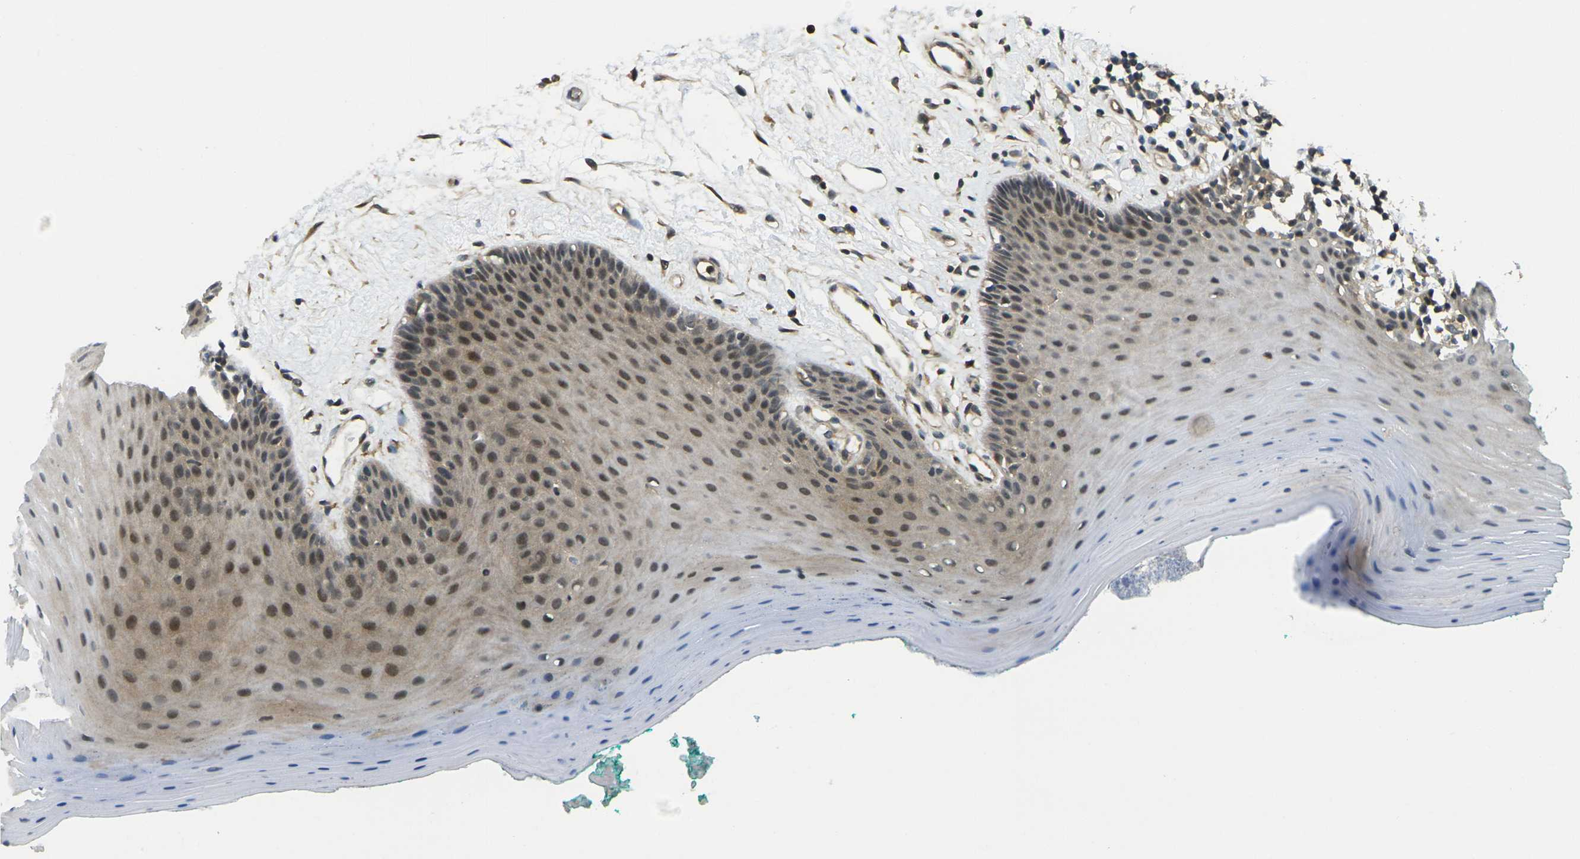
{"staining": {"intensity": "moderate", "quantity": "25%-75%", "location": "cytoplasmic/membranous,nuclear"}, "tissue": "oral mucosa", "cell_type": "Squamous epithelial cells", "image_type": "normal", "snomed": [{"axis": "morphology", "description": "Normal tissue, NOS"}, {"axis": "topography", "description": "Skeletal muscle"}, {"axis": "topography", "description": "Oral tissue"}], "caption": "Oral mucosa stained with DAB immunohistochemistry reveals medium levels of moderate cytoplasmic/membranous,nuclear expression in about 25%-75% of squamous epithelial cells.", "gene": "KCTD10", "patient": {"sex": "male", "age": 58}}